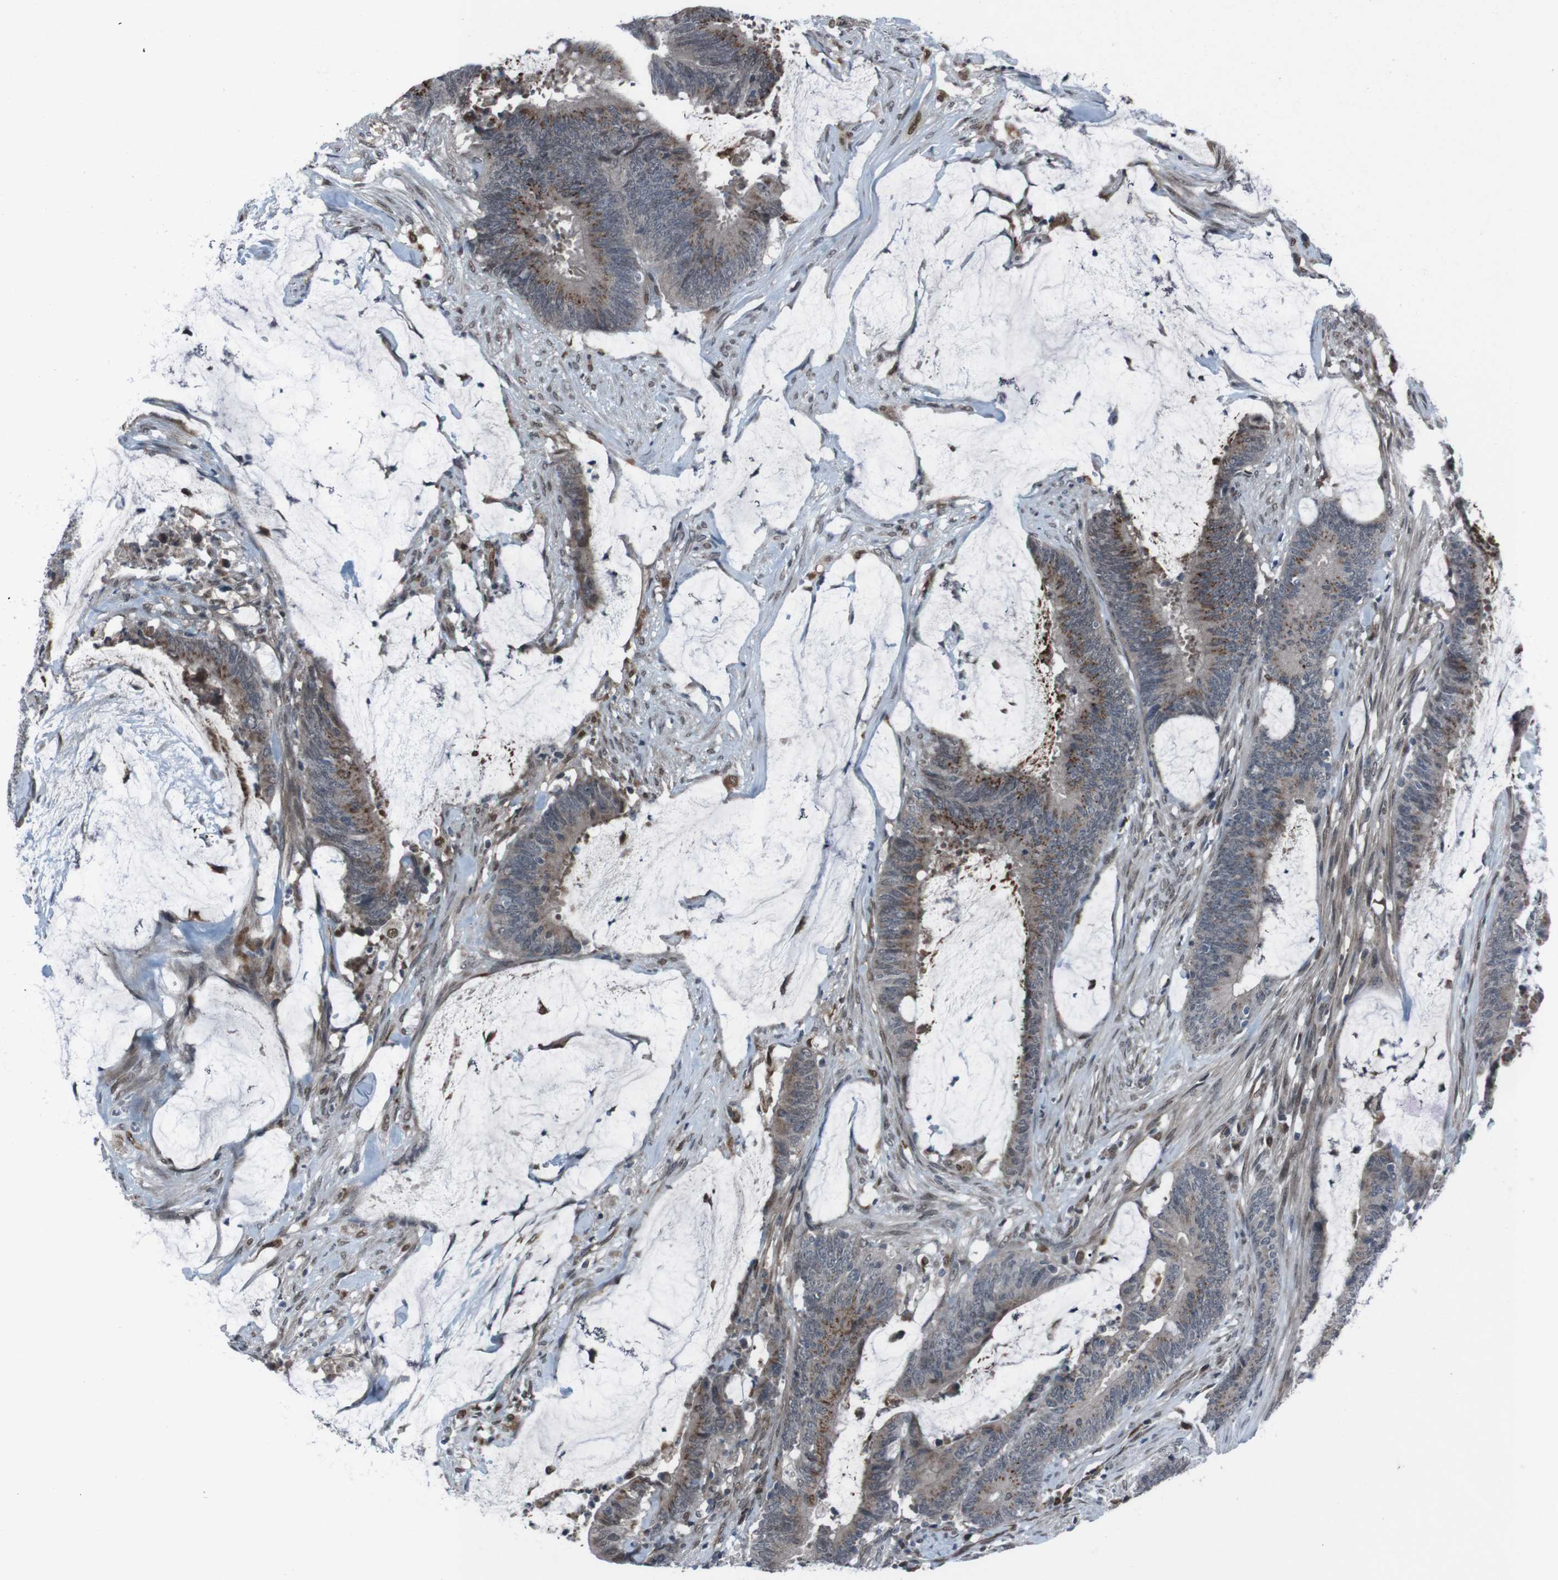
{"staining": {"intensity": "moderate", "quantity": ">75%", "location": "cytoplasmic/membranous,nuclear"}, "tissue": "colorectal cancer", "cell_type": "Tumor cells", "image_type": "cancer", "snomed": [{"axis": "morphology", "description": "Adenocarcinoma, NOS"}, {"axis": "topography", "description": "Rectum"}], "caption": "Tumor cells exhibit medium levels of moderate cytoplasmic/membranous and nuclear positivity in about >75% of cells in colorectal cancer (adenocarcinoma). The protein of interest is shown in brown color, while the nuclei are stained blue.", "gene": "SS18L1", "patient": {"sex": "female", "age": 66}}